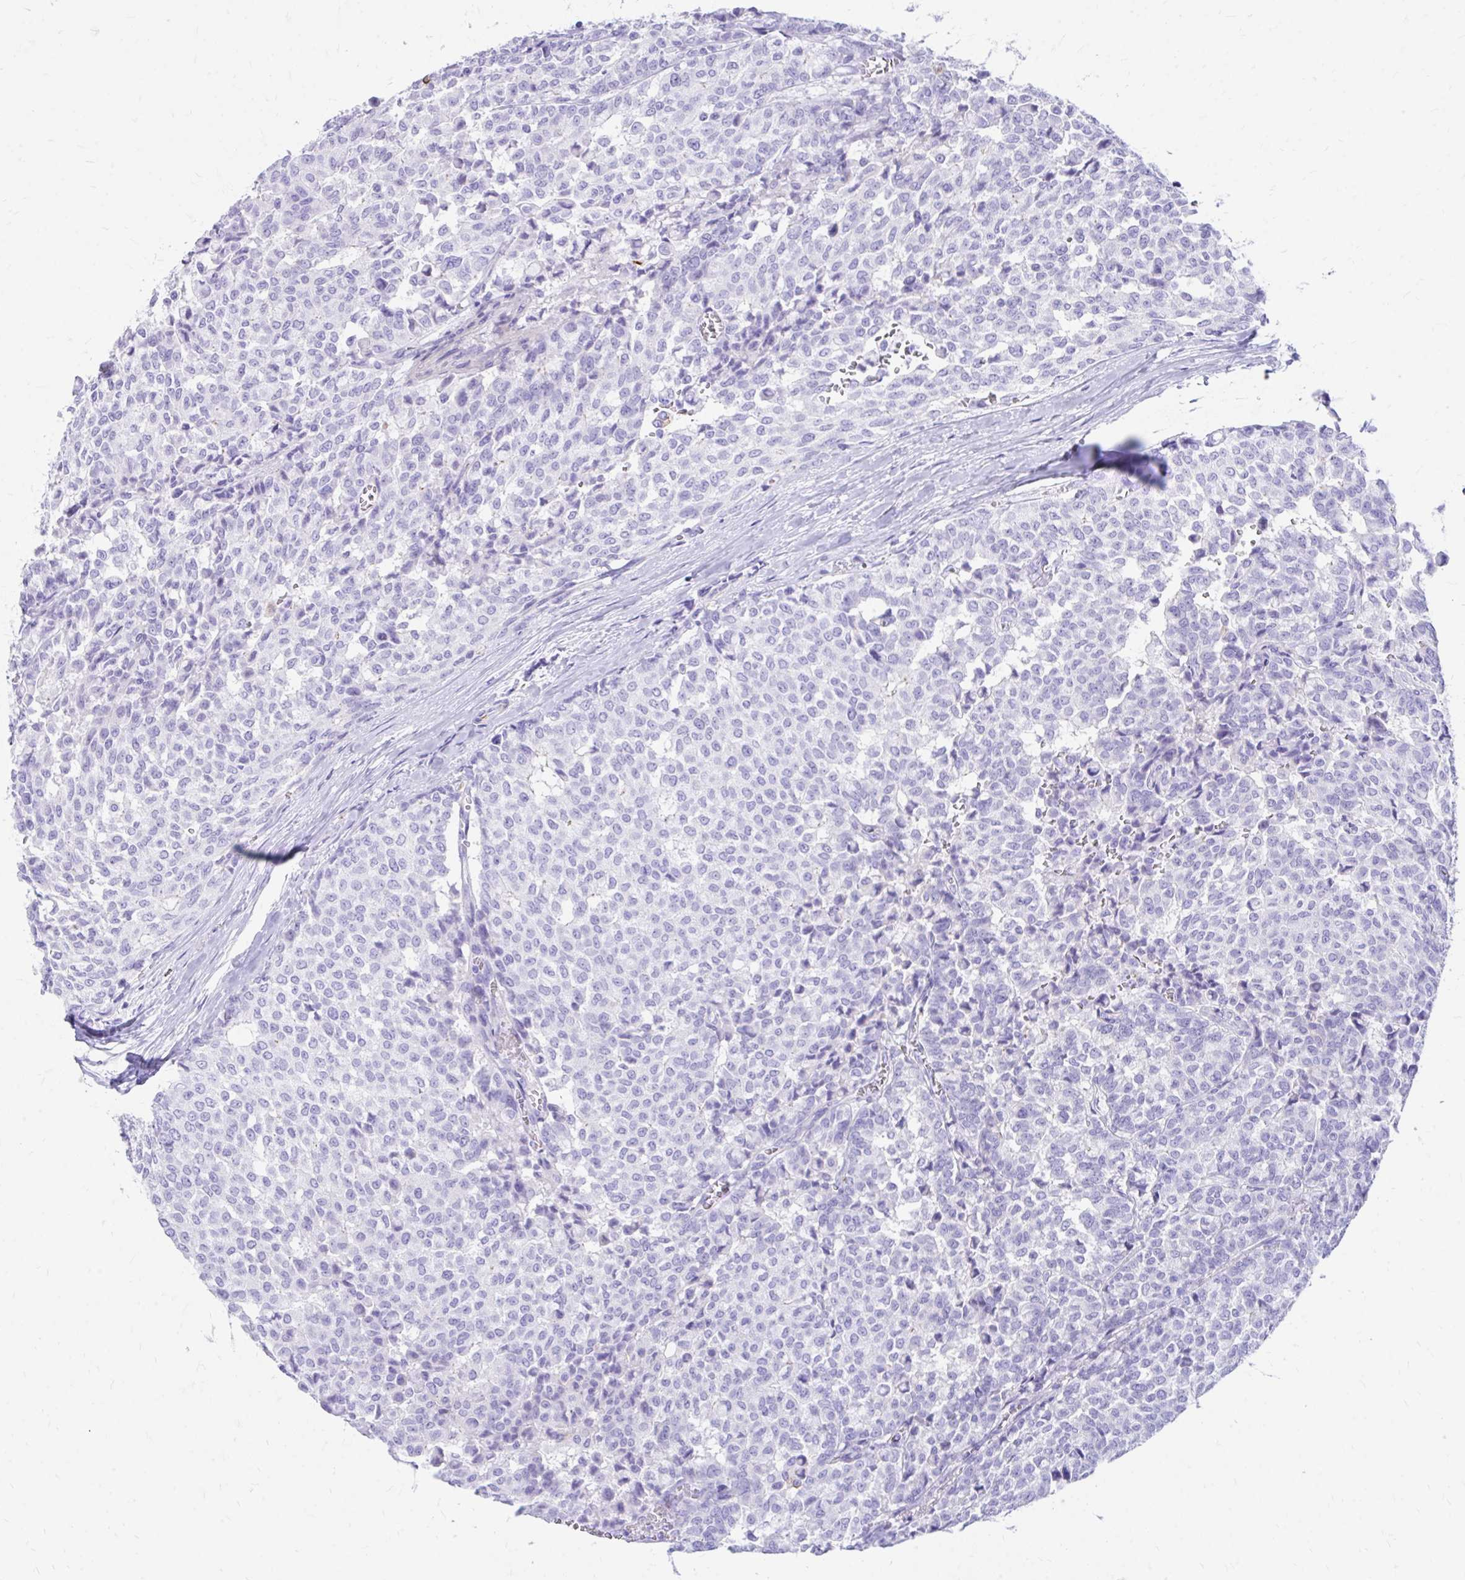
{"staining": {"intensity": "negative", "quantity": "none", "location": "none"}, "tissue": "breast cancer", "cell_type": "Tumor cells", "image_type": "cancer", "snomed": [{"axis": "morphology", "description": "Duct carcinoma"}, {"axis": "topography", "description": "Breast"}], "caption": "Immunohistochemistry image of infiltrating ductal carcinoma (breast) stained for a protein (brown), which displays no staining in tumor cells.", "gene": "ZNF699", "patient": {"sex": "female", "age": 91}}